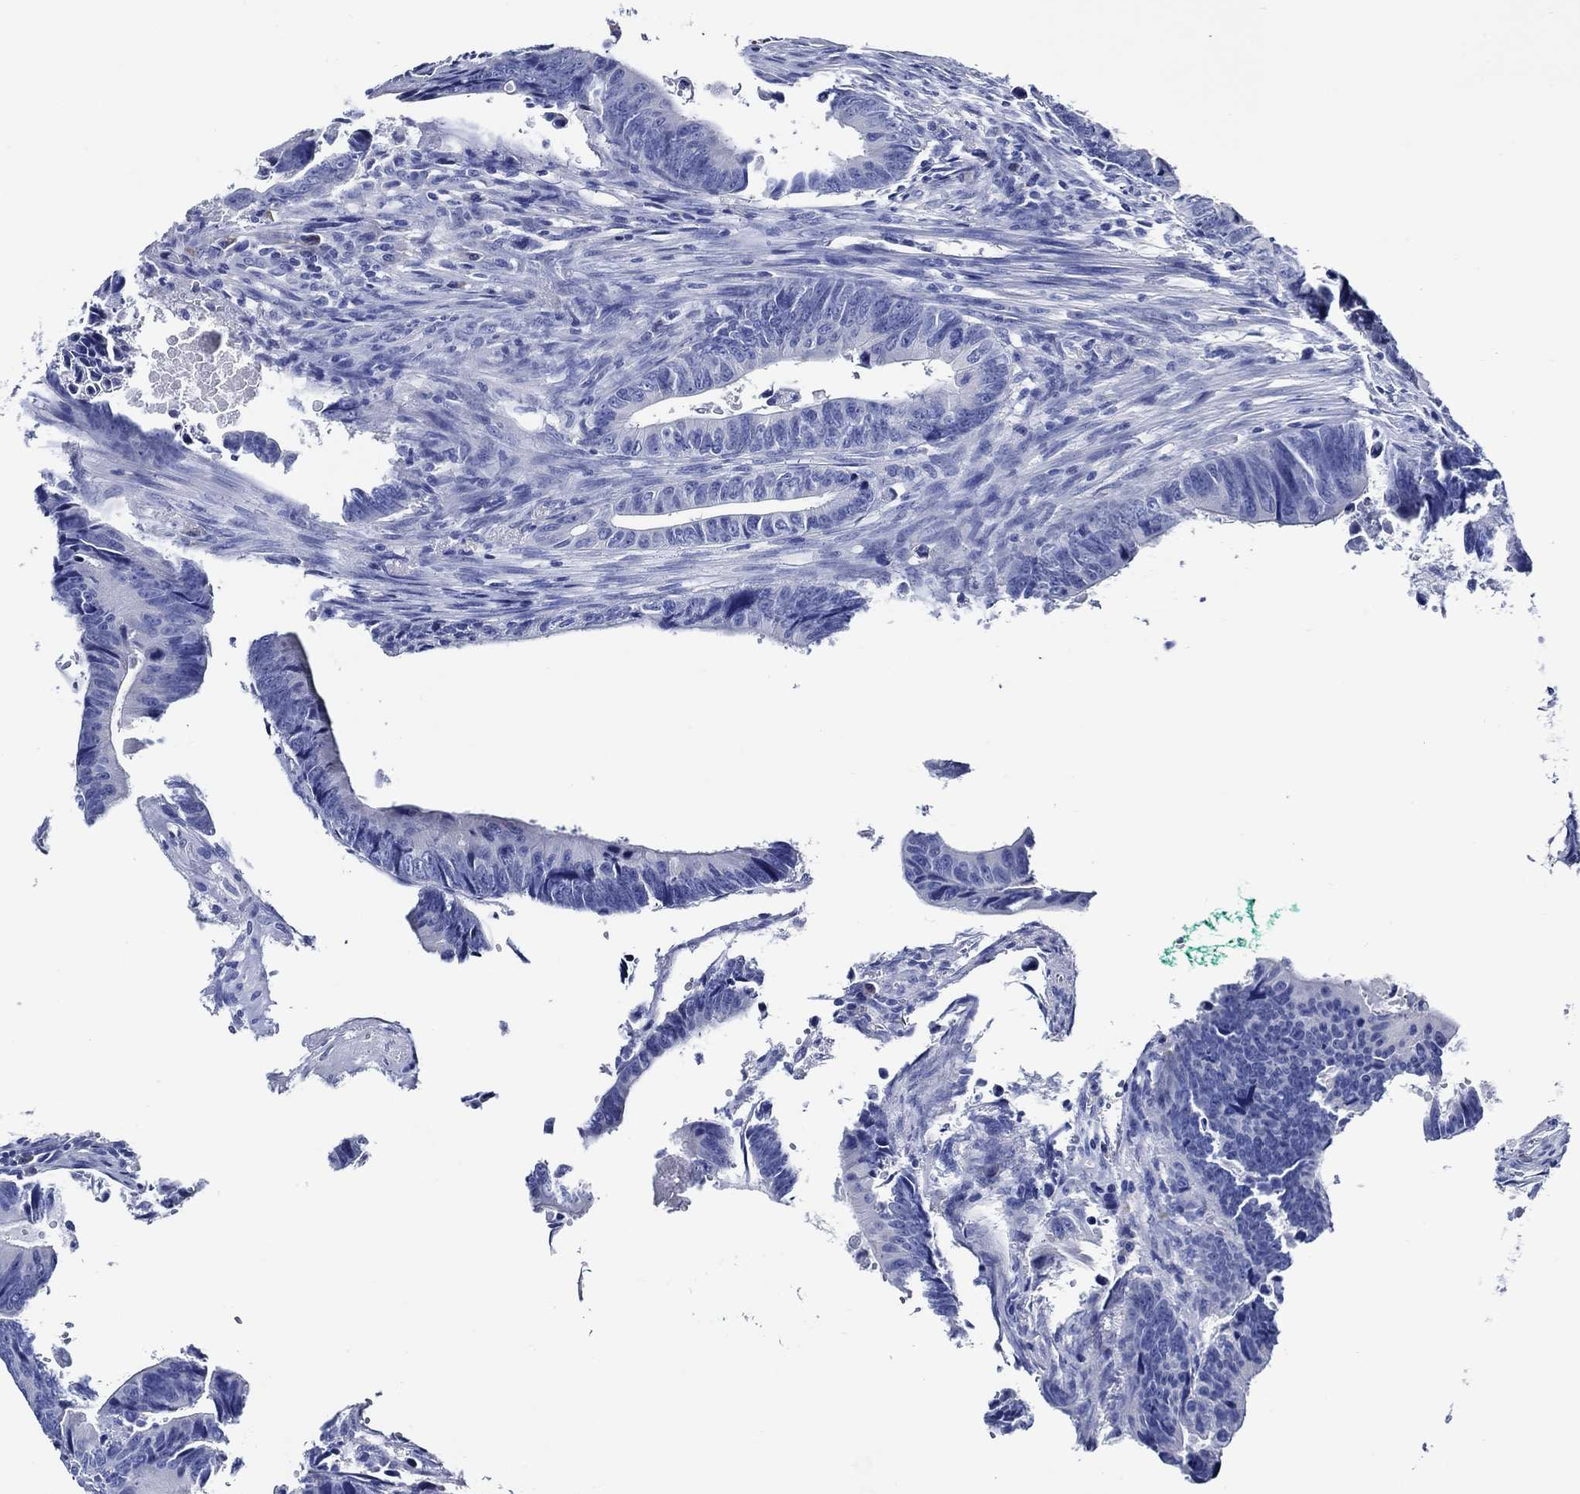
{"staining": {"intensity": "negative", "quantity": "none", "location": "none"}, "tissue": "colorectal cancer", "cell_type": "Tumor cells", "image_type": "cancer", "snomed": [{"axis": "morphology", "description": "Adenocarcinoma, NOS"}, {"axis": "topography", "description": "Colon"}], "caption": "This is an IHC photomicrograph of human colorectal adenocarcinoma. There is no expression in tumor cells.", "gene": "WDR62", "patient": {"sex": "female", "age": 87}}